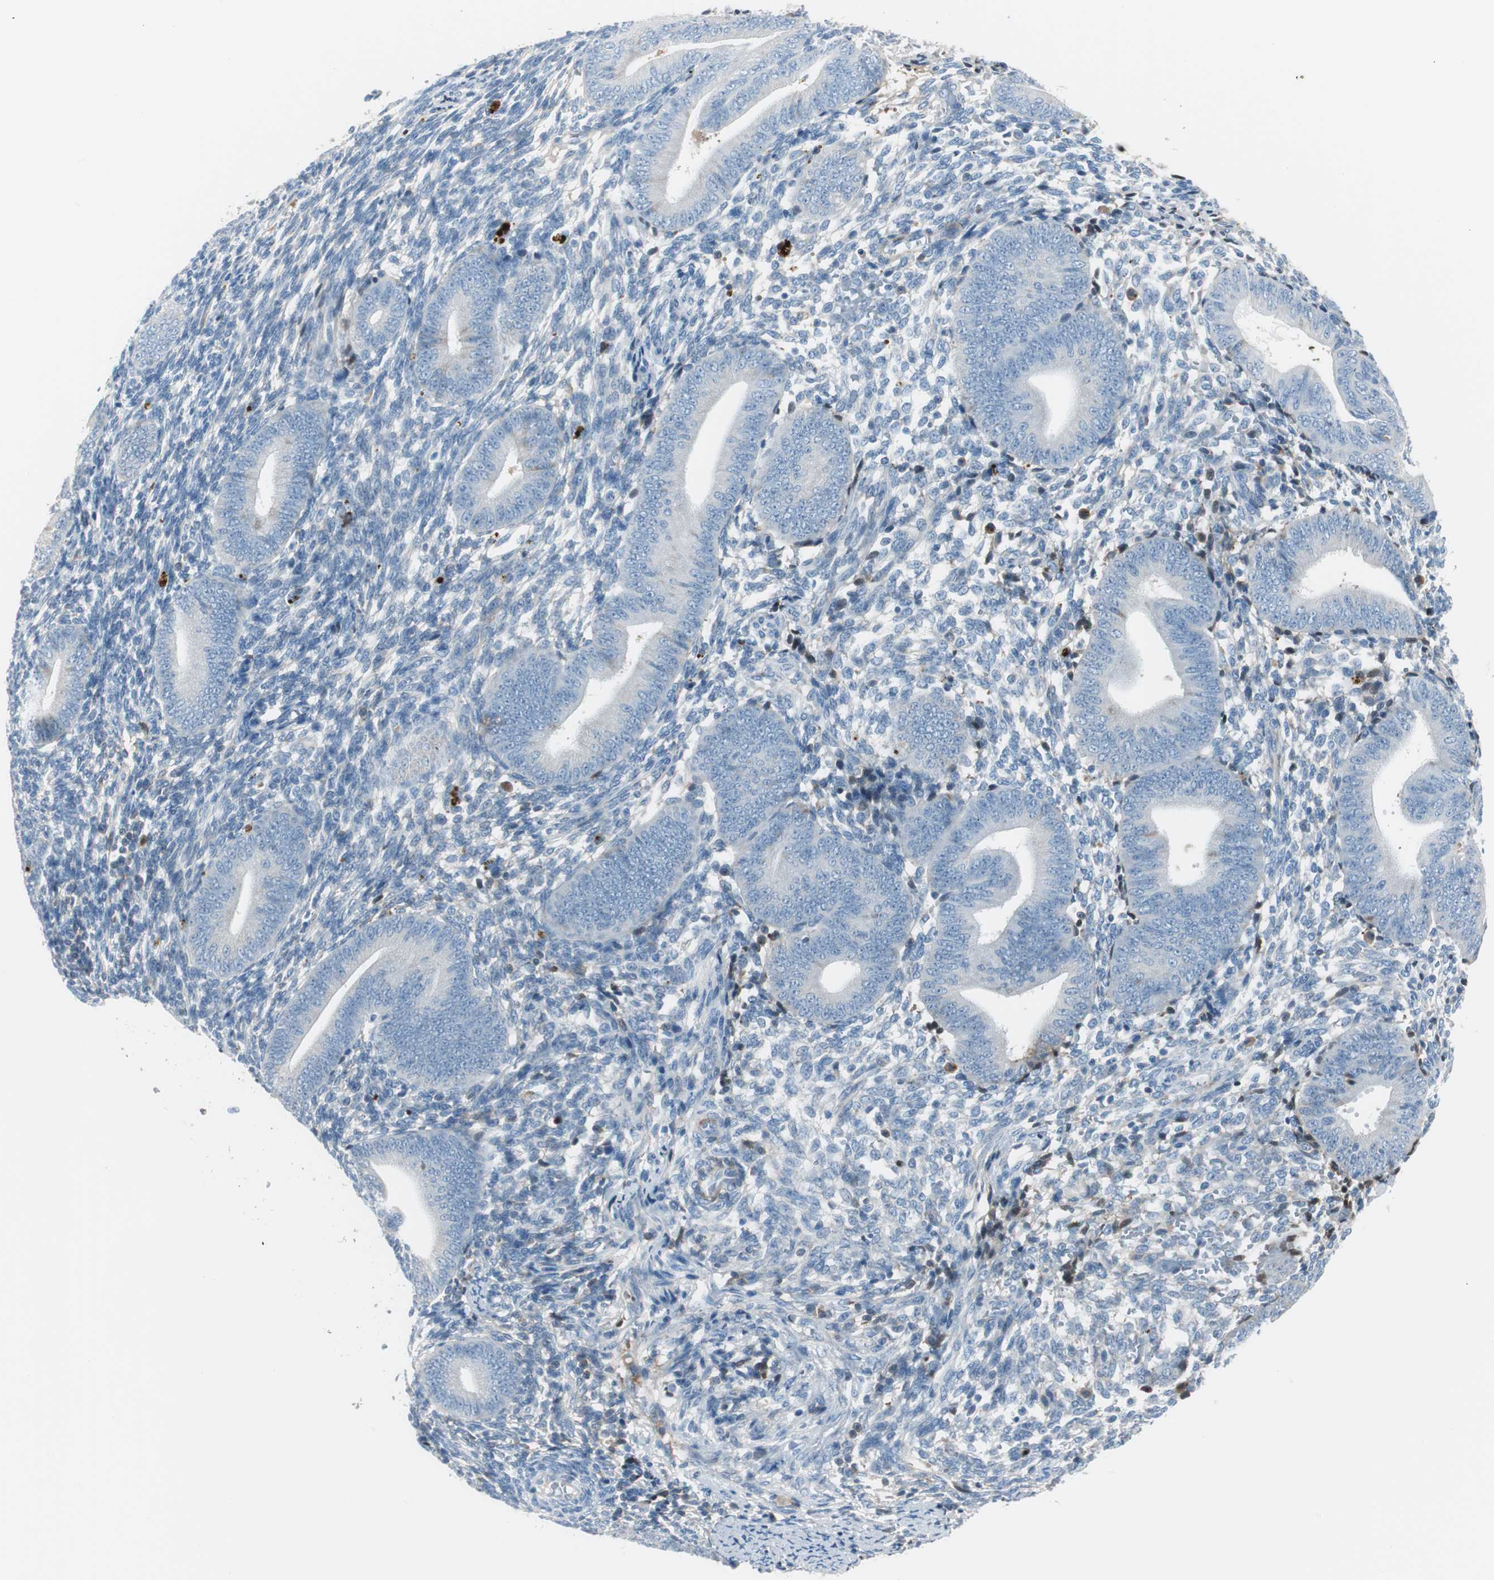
{"staining": {"intensity": "weak", "quantity": "25%-75%", "location": "cytoplasmic/membranous"}, "tissue": "endometrium", "cell_type": "Cells in endometrial stroma", "image_type": "normal", "snomed": [{"axis": "morphology", "description": "Normal tissue, NOS"}, {"axis": "topography", "description": "Uterus"}, {"axis": "topography", "description": "Endometrium"}], "caption": "Benign endometrium reveals weak cytoplasmic/membranous expression in about 25%-75% of cells in endometrial stroma, visualized by immunohistochemistry. The staining was performed using DAB, with brown indicating positive protein expression. Nuclei are stained blue with hematoxylin.", "gene": "SERPINF1", "patient": {"sex": "female", "age": 33}}